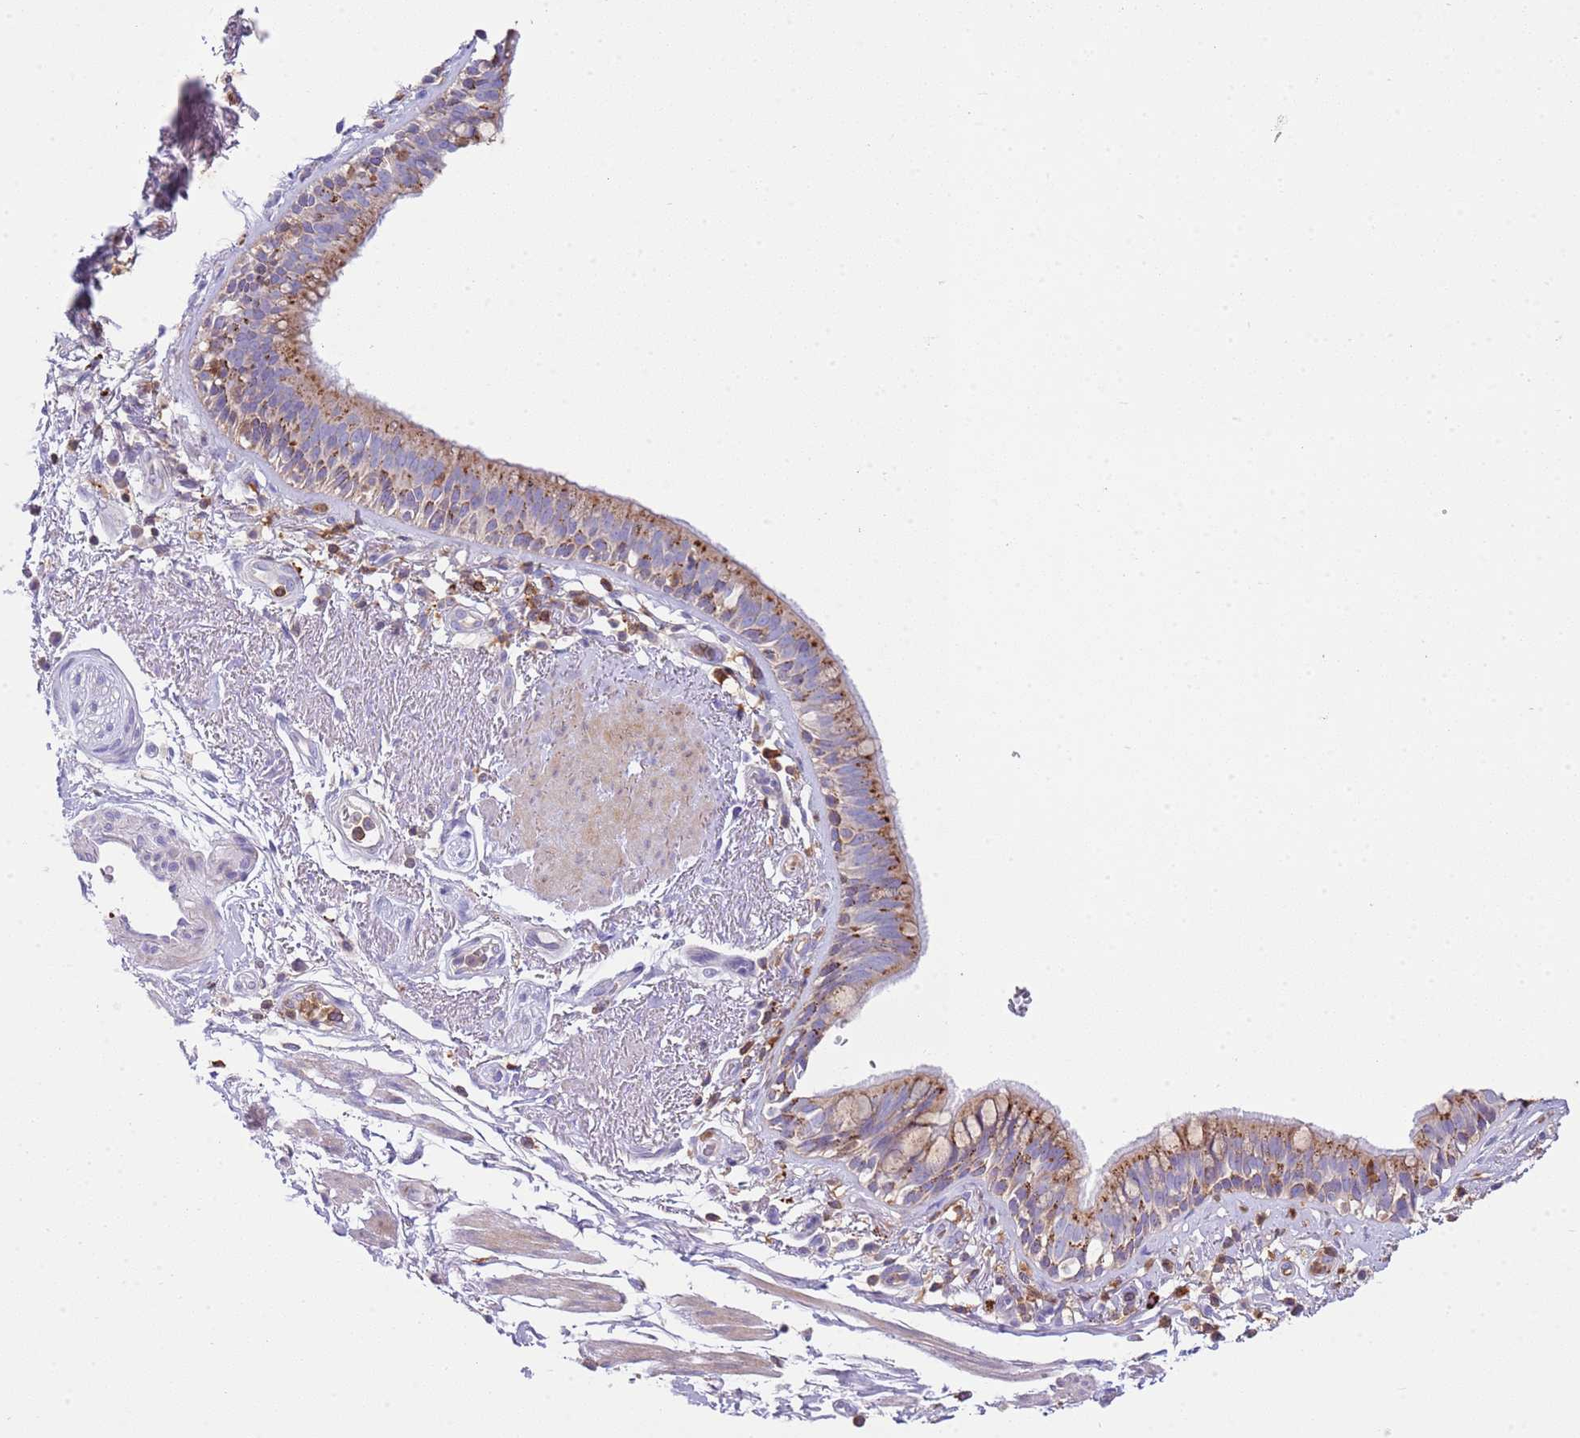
{"staining": {"intensity": "moderate", "quantity": ">75%", "location": "cytoplasmic/membranous"}, "tissue": "bronchus", "cell_type": "Respiratory epithelial cells", "image_type": "normal", "snomed": [{"axis": "morphology", "description": "Normal tissue, NOS"}, {"axis": "morphology", "description": "Neoplasm, uncertain whether benign or malignant"}, {"axis": "topography", "description": "Bronchus"}, {"axis": "topography", "description": "Lung"}], "caption": "Immunohistochemistry (DAB) staining of unremarkable human bronchus exhibits moderate cytoplasmic/membranous protein positivity in approximately >75% of respiratory epithelial cells.", "gene": "TTPAL", "patient": {"sex": "male", "age": 55}}